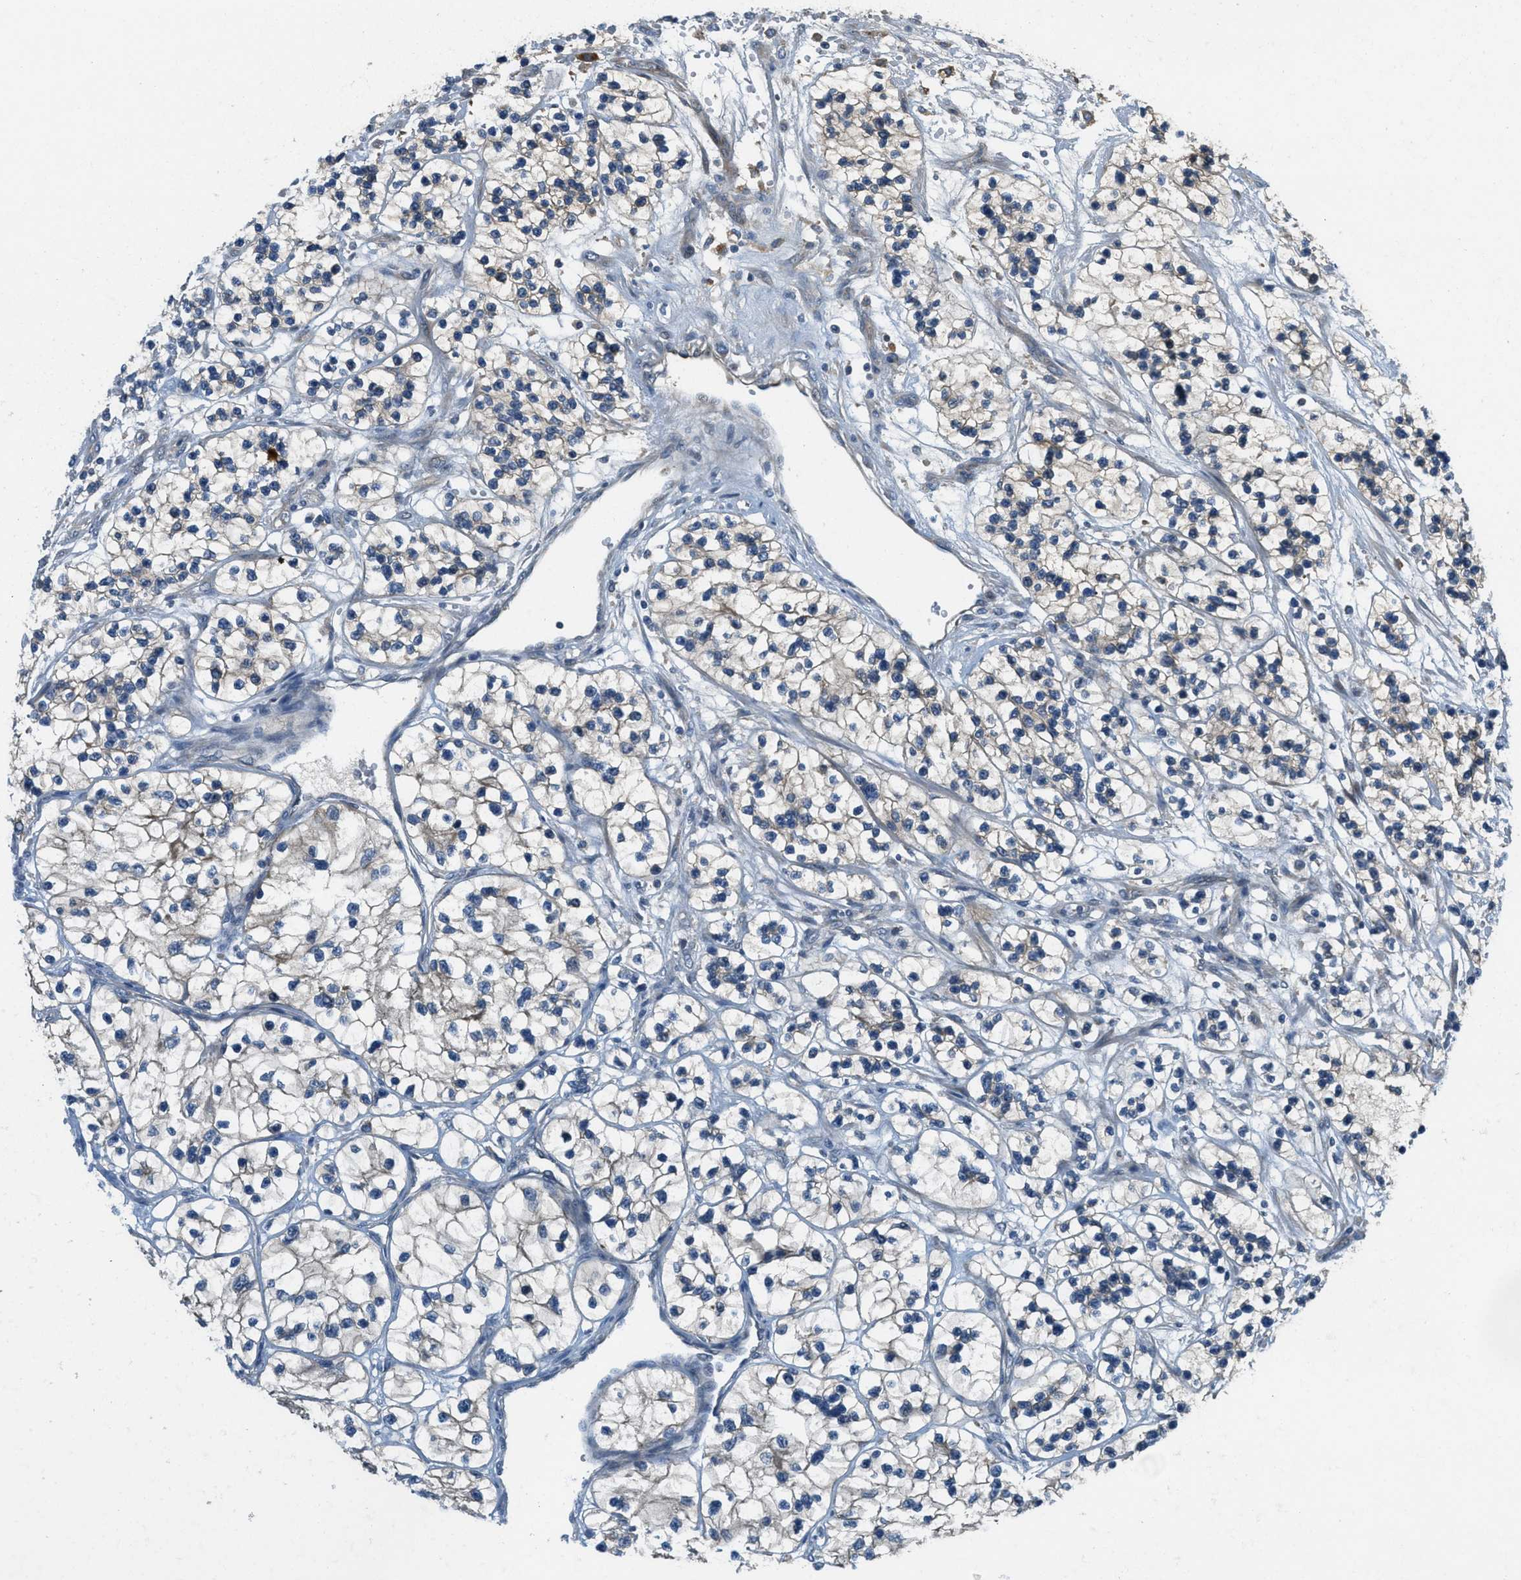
{"staining": {"intensity": "weak", "quantity": "<25%", "location": "cytoplasmic/membranous"}, "tissue": "renal cancer", "cell_type": "Tumor cells", "image_type": "cancer", "snomed": [{"axis": "morphology", "description": "Adenocarcinoma, NOS"}, {"axis": "topography", "description": "Kidney"}], "caption": "This is an immunohistochemistry micrograph of adenocarcinoma (renal). There is no staining in tumor cells.", "gene": "ADCY6", "patient": {"sex": "female", "age": 57}}